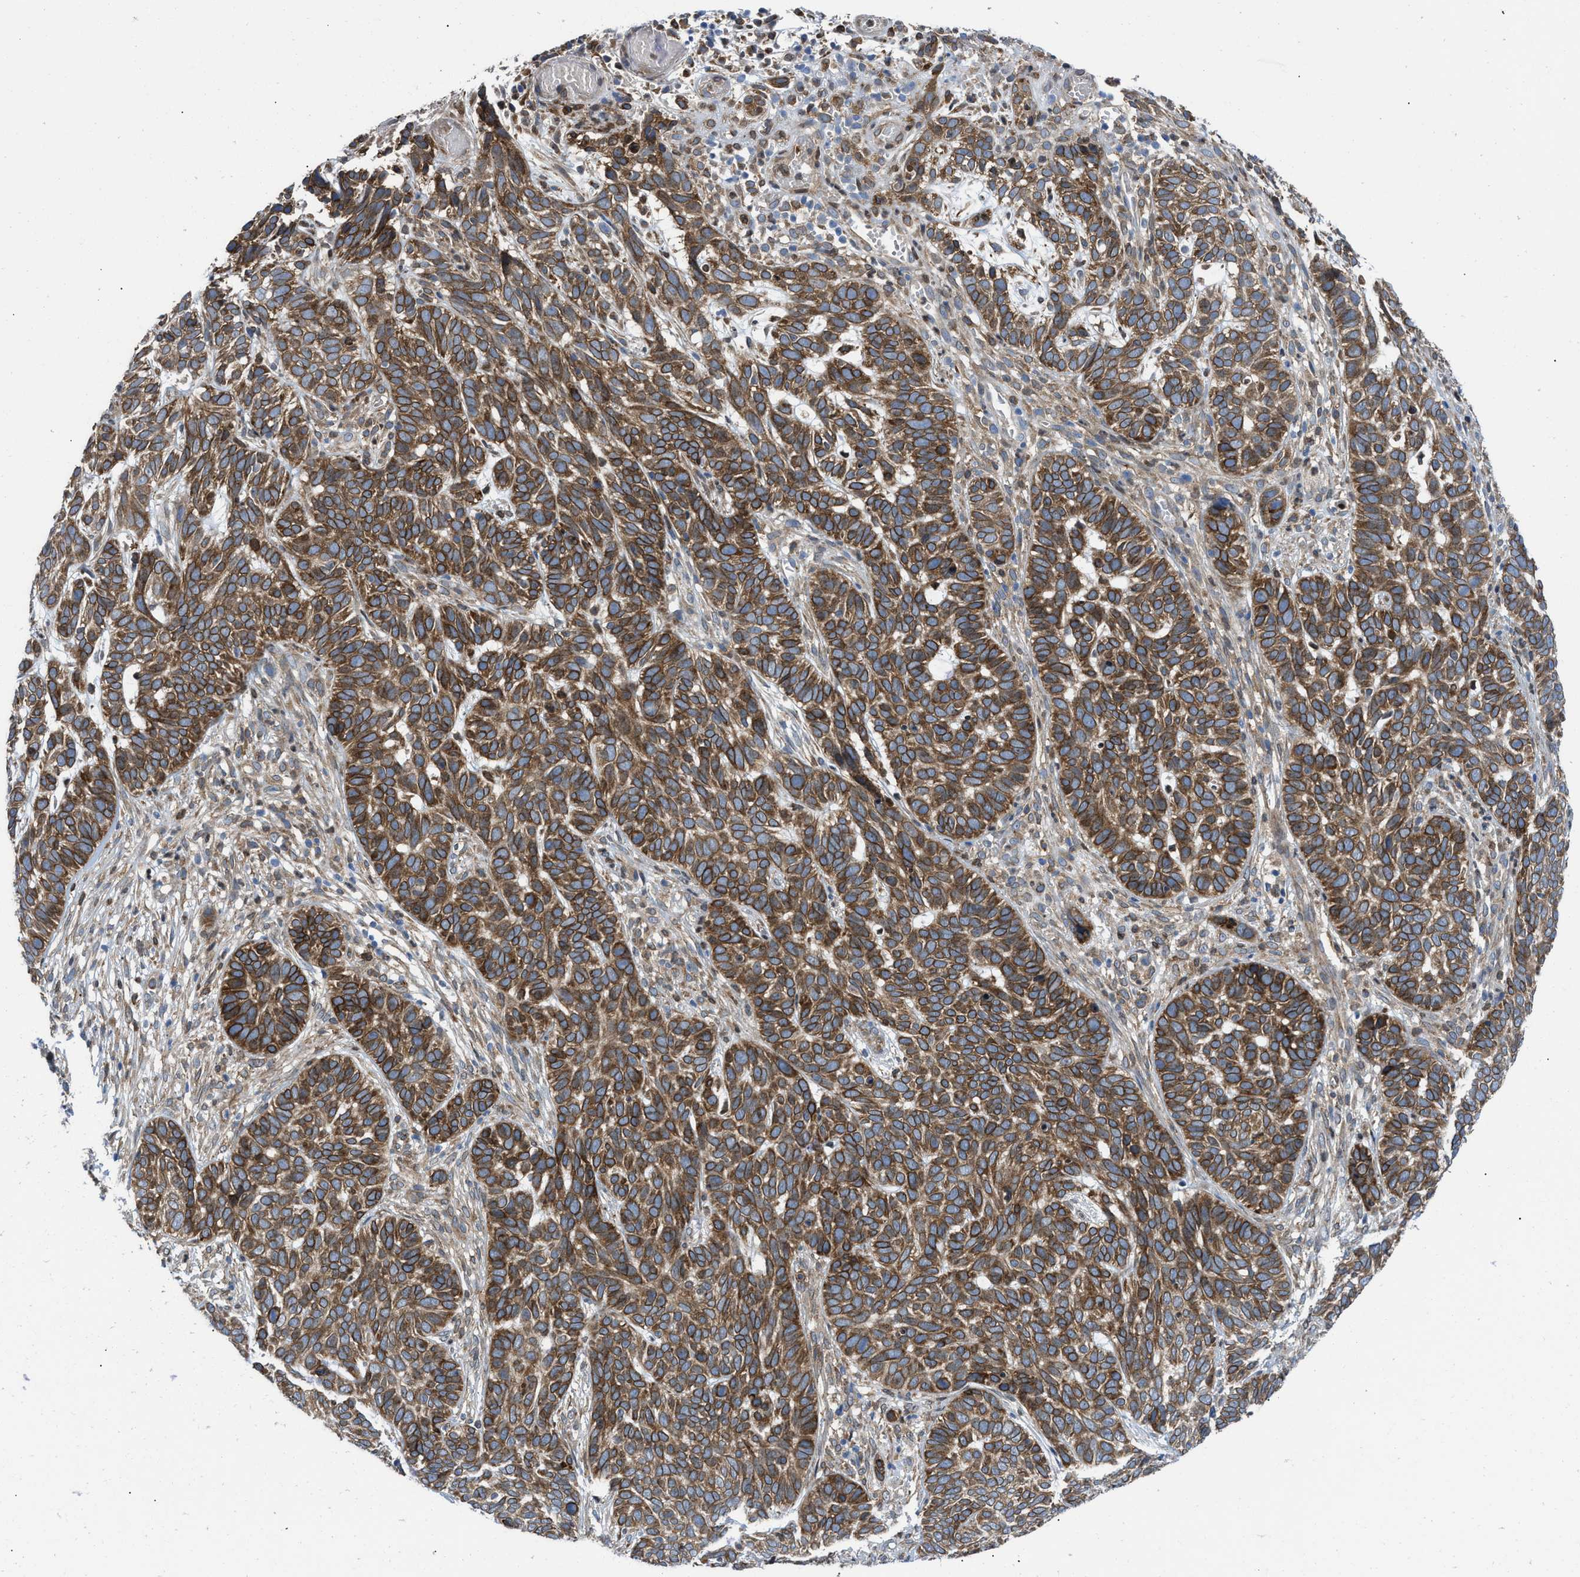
{"staining": {"intensity": "strong", "quantity": ">75%", "location": "cytoplasmic/membranous"}, "tissue": "skin cancer", "cell_type": "Tumor cells", "image_type": "cancer", "snomed": [{"axis": "morphology", "description": "Basal cell carcinoma"}, {"axis": "topography", "description": "Skin"}], "caption": "A brown stain highlights strong cytoplasmic/membranous expression of a protein in basal cell carcinoma (skin) tumor cells.", "gene": "ERLIN2", "patient": {"sex": "male", "age": 87}}